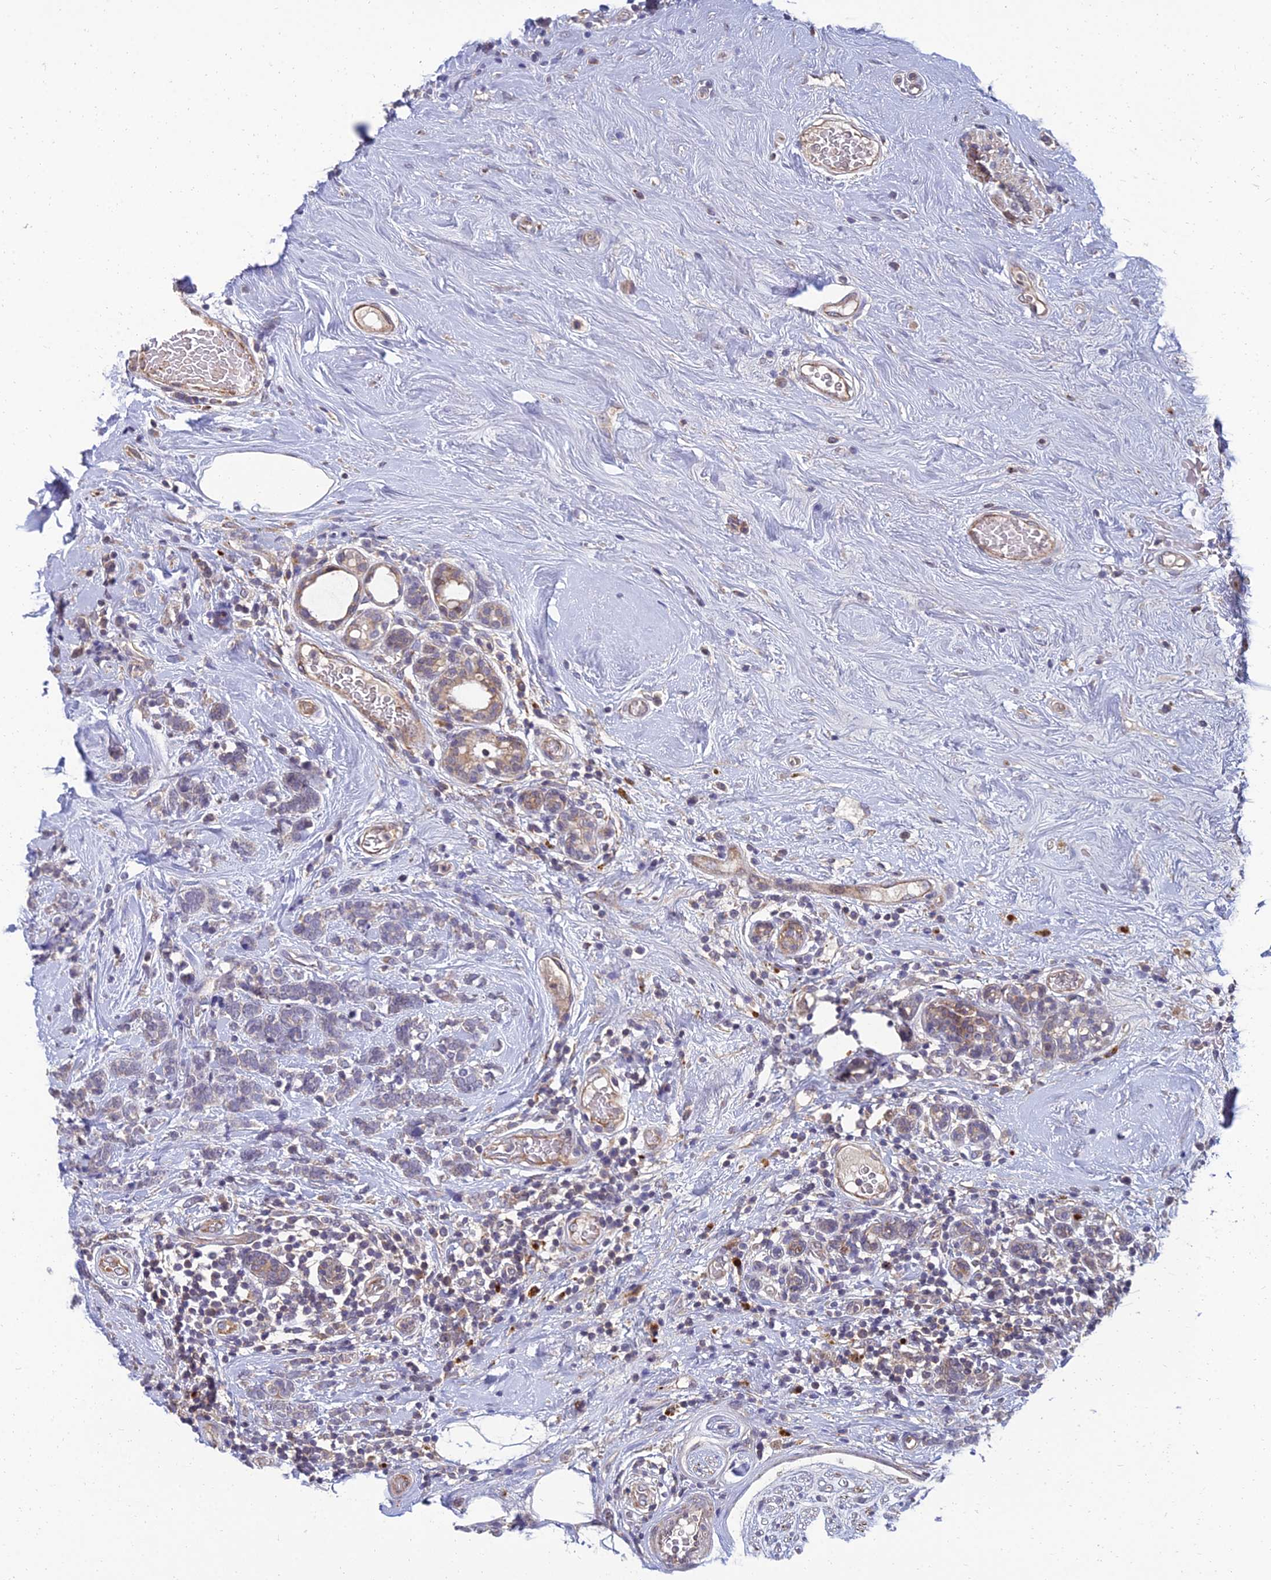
{"staining": {"intensity": "negative", "quantity": "none", "location": "none"}, "tissue": "breast cancer", "cell_type": "Tumor cells", "image_type": "cancer", "snomed": [{"axis": "morphology", "description": "Lobular carcinoma"}, {"axis": "topography", "description": "Breast"}], "caption": "The immunohistochemistry (IHC) photomicrograph has no significant expression in tumor cells of breast cancer tissue.", "gene": "NPY", "patient": {"sex": "female", "age": 58}}